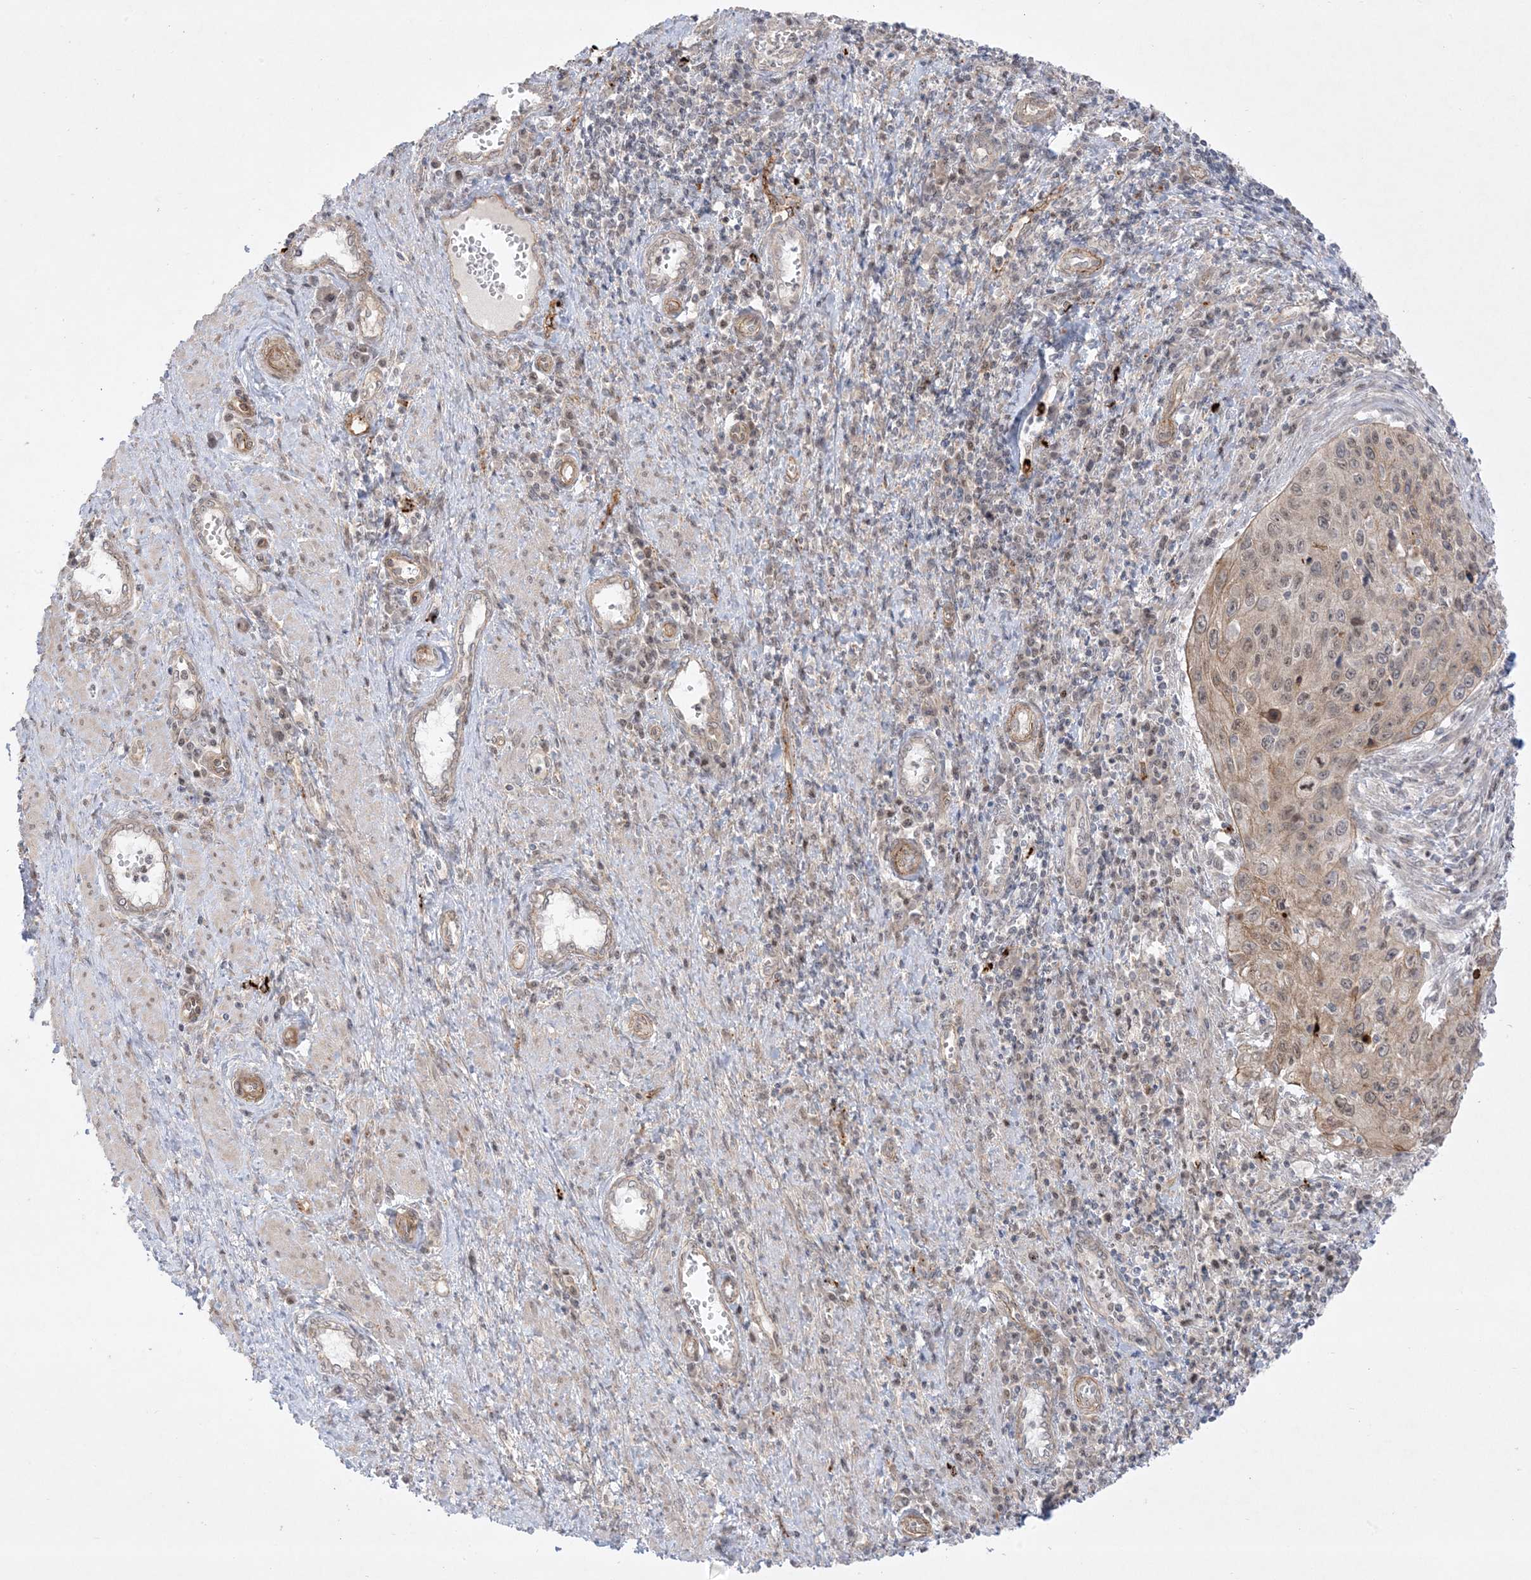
{"staining": {"intensity": "weak", "quantity": ">75%", "location": "cytoplasmic/membranous,nuclear"}, "tissue": "cervical cancer", "cell_type": "Tumor cells", "image_type": "cancer", "snomed": [{"axis": "morphology", "description": "Squamous cell carcinoma, NOS"}, {"axis": "topography", "description": "Cervix"}], "caption": "Immunohistochemical staining of squamous cell carcinoma (cervical) reveals weak cytoplasmic/membranous and nuclear protein staining in approximately >75% of tumor cells. (DAB (3,3'-diaminobenzidine) IHC with brightfield microscopy, high magnification).", "gene": "PTK6", "patient": {"sex": "female", "age": 32}}